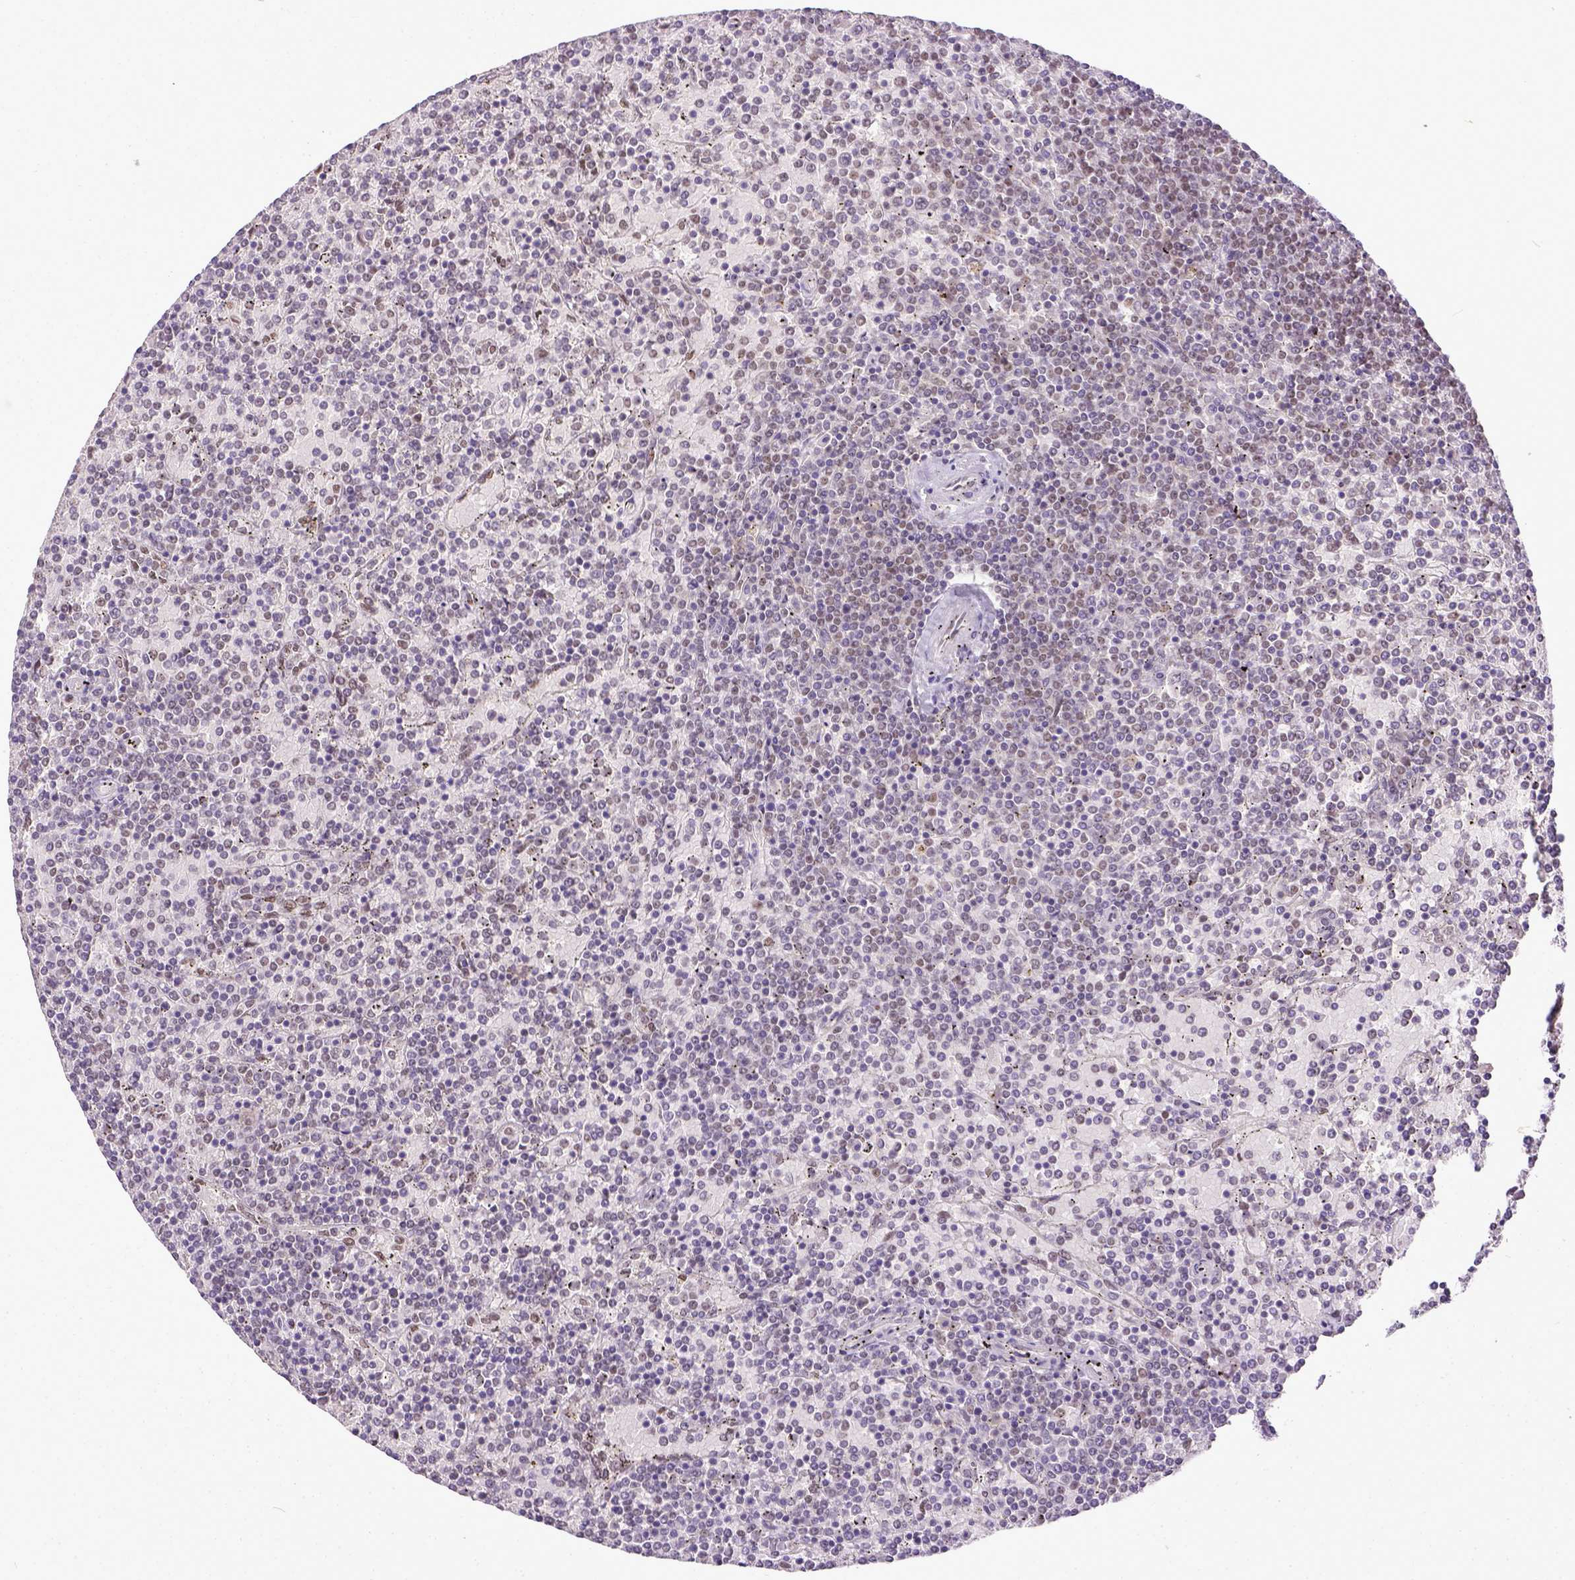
{"staining": {"intensity": "weak", "quantity": "25%-75%", "location": "nuclear"}, "tissue": "lymphoma", "cell_type": "Tumor cells", "image_type": "cancer", "snomed": [{"axis": "morphology", "description": "Malignant lymphoma, non-Hodgkin's type, Low grade"}, {"axis": "topography", "description": "Spleen"}], "caption": "Immunohistochemical staining of human lymphoma reveals low levels of weak nuclear protein expression in about 25%-75% of tumor cells. Ihc stains the protein in brown and the nuclei are stained blue.", "gene": "ERCC1", "patient": {"sex": "female", "age": 77}}